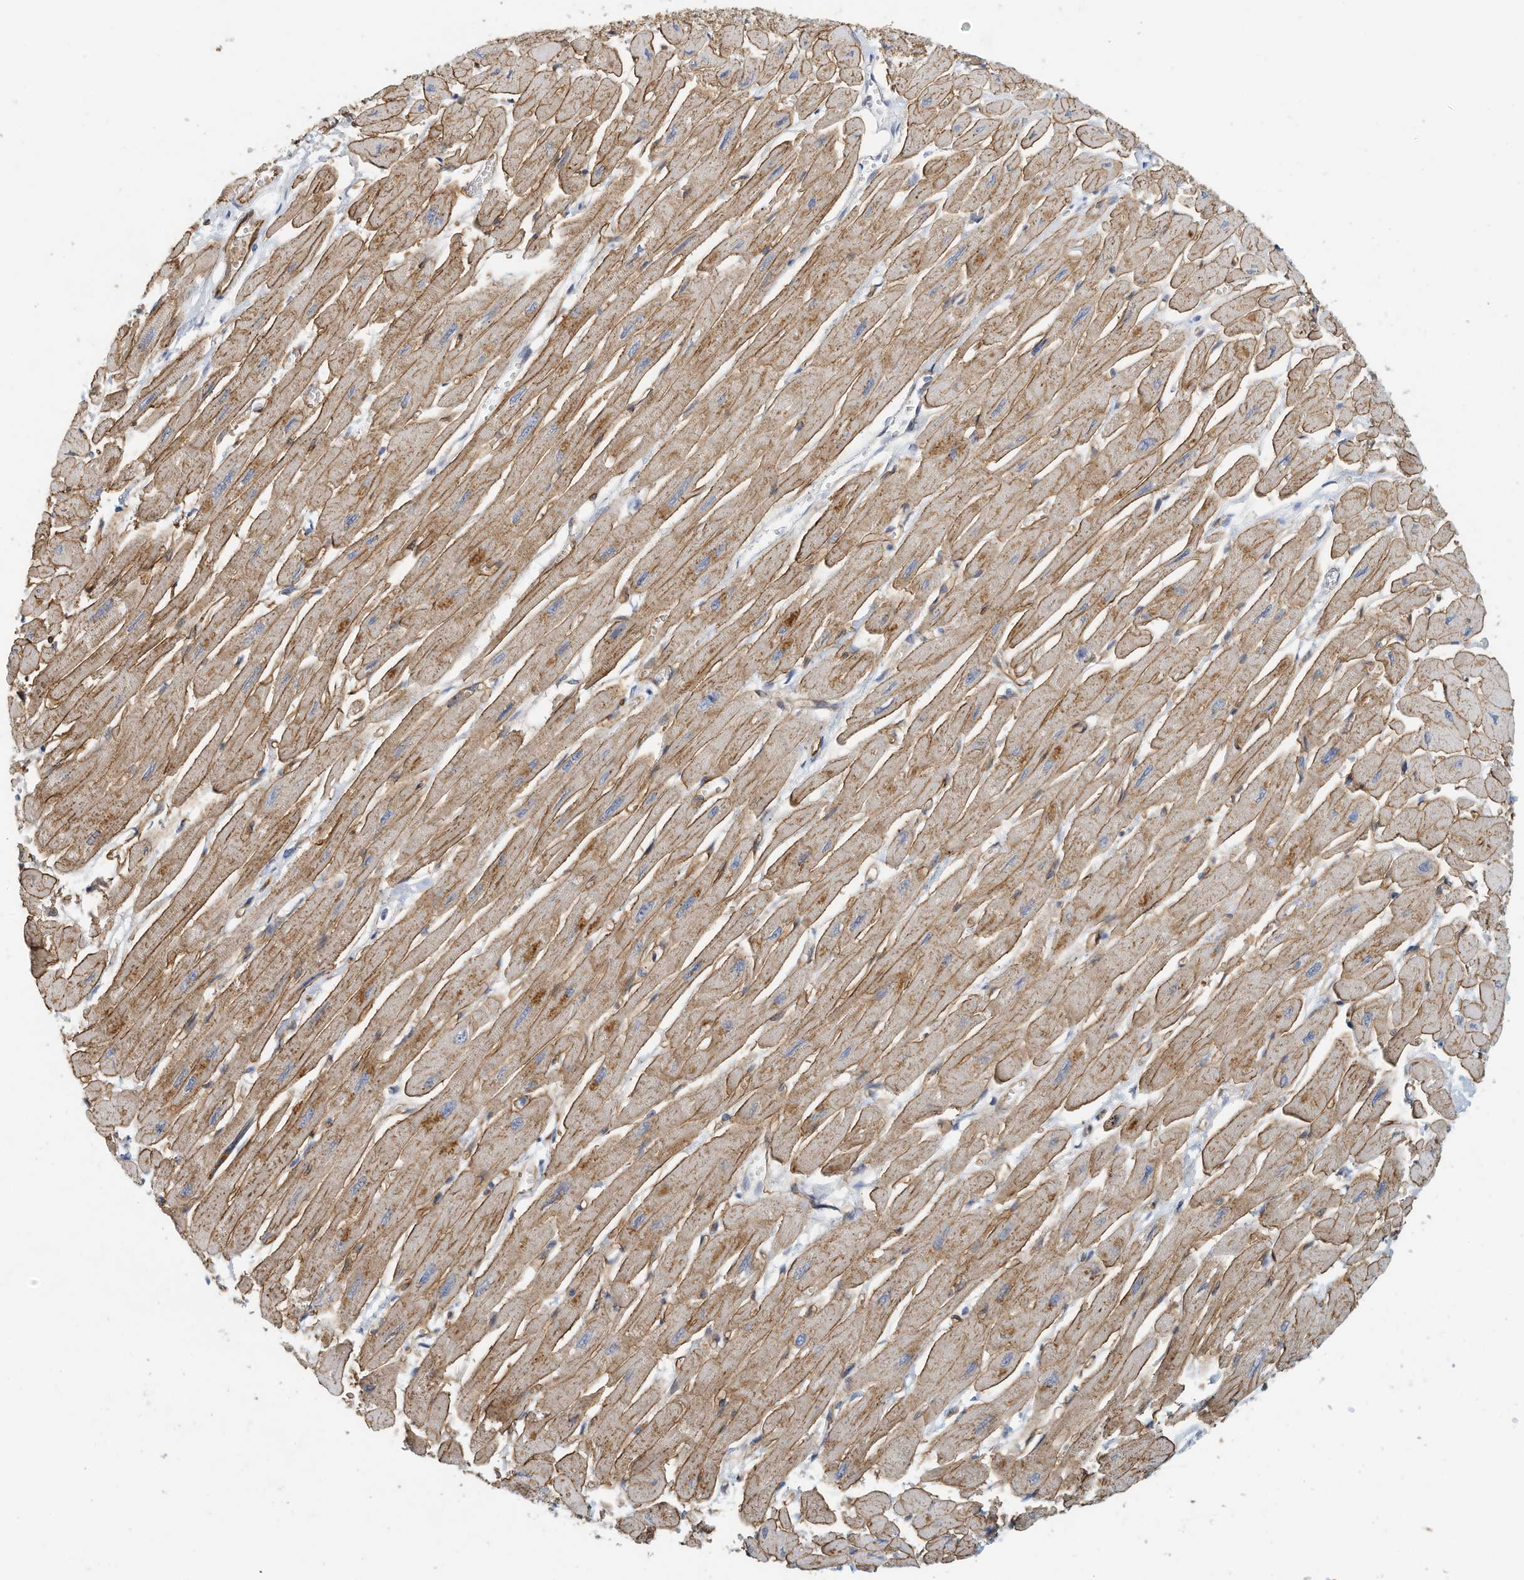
{"staining": {"intensity": "moderate", "quantity": "25%-75%", "location": "cytoplasmic/membranous"}, "tissue": "heart muscle", "cell_type": "Cardiomyocytes", "image_type": "normal", "snomed": [{"axis": "morphology", "description": "Normal tissue, NOS"}, {"axis": "topography", "description": "Heart"}], "caption": "This is a histology image of IHC staining of normal heart muscle, which shows moderate staining in the cytoplasmic/membranous of cardiomyocytes.", "gene": "ARHGAP28", "patient": {"sex": "female", "age": 54}}